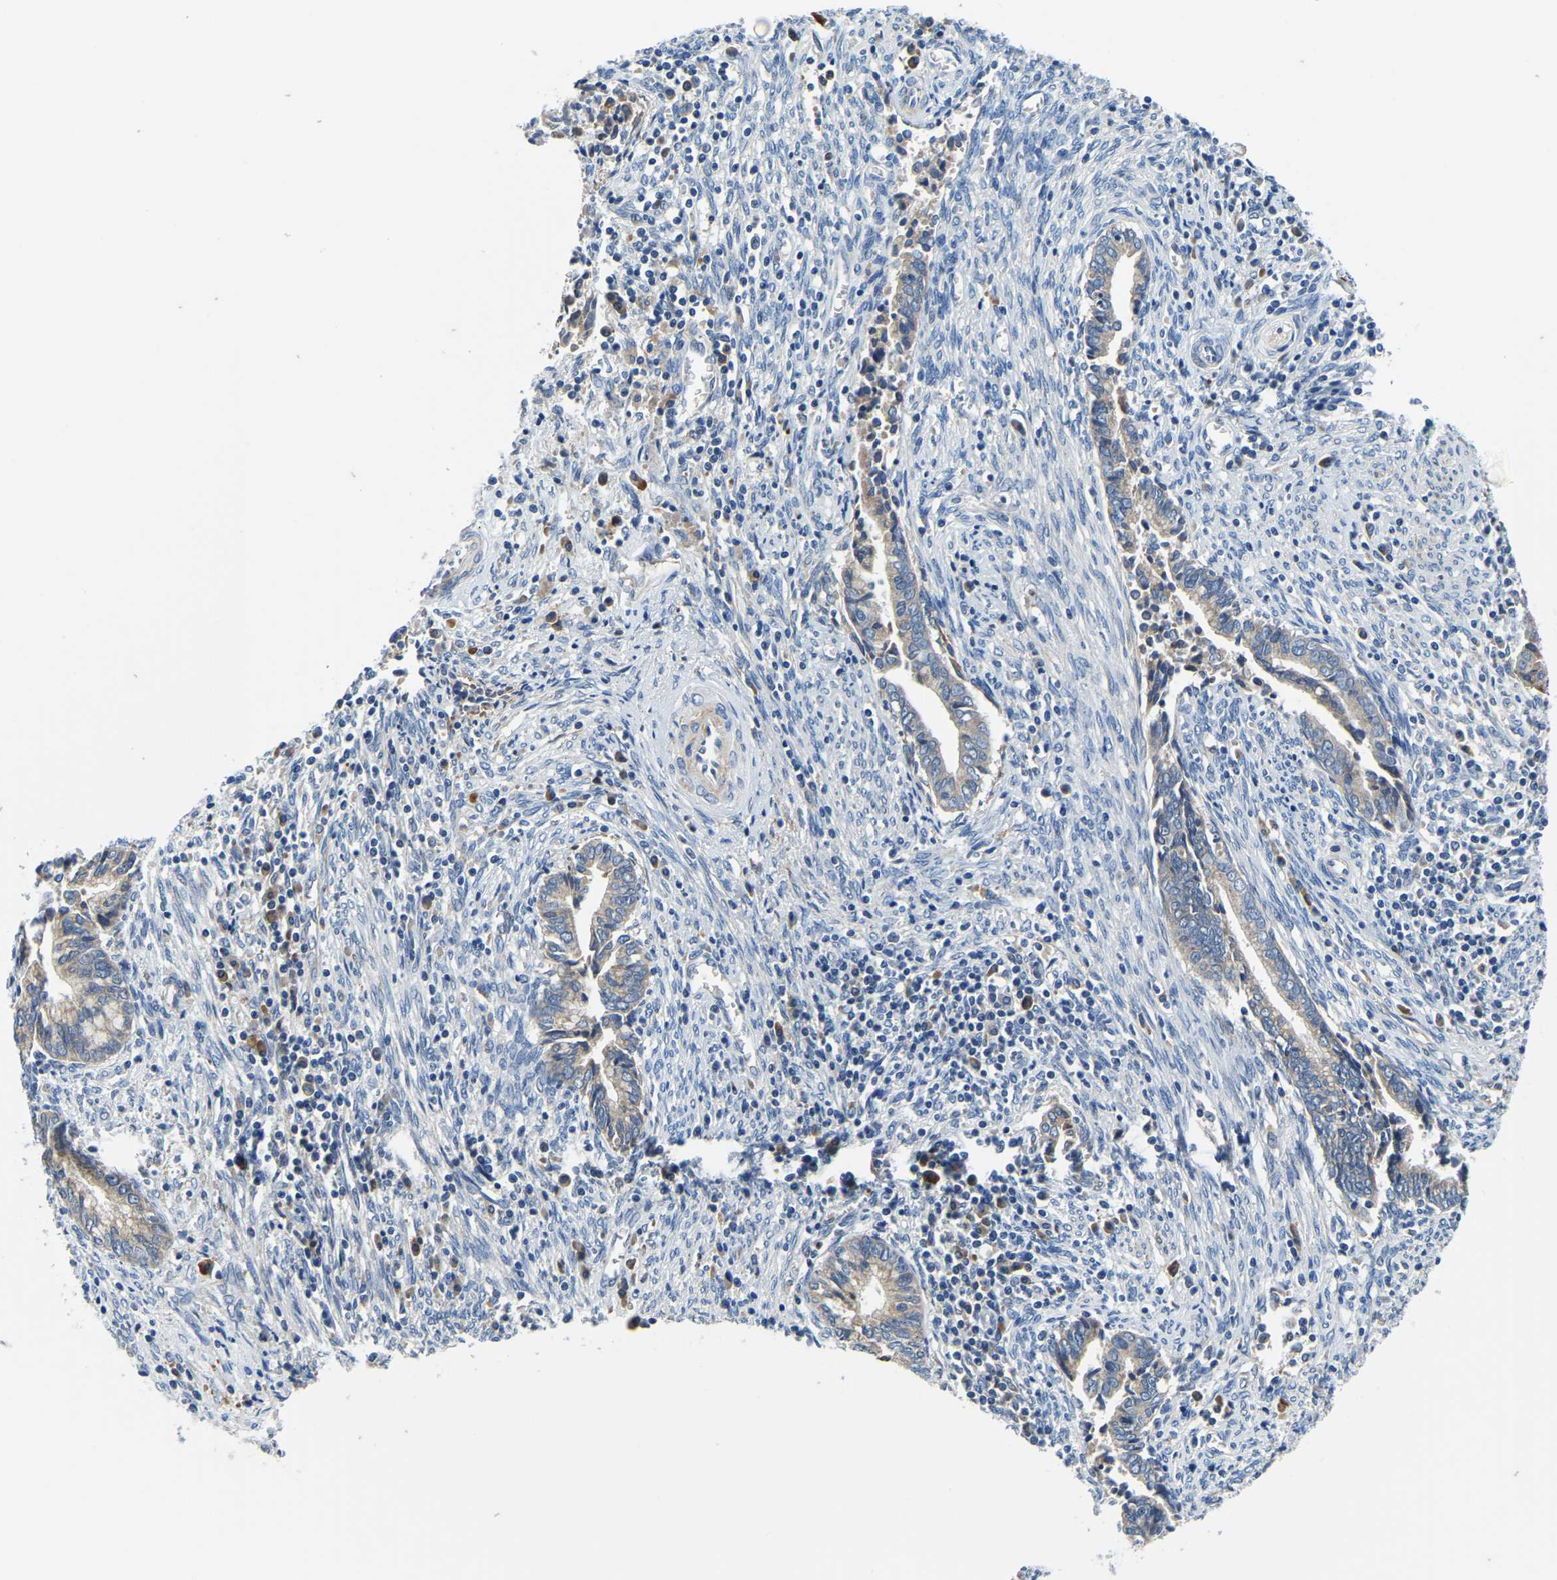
{"staining": {"intensity": "weak", "quantity": ">75%", "location": "cytoplasmic/membranous"}, "tissue": "cervical cancer", "cell_type": "Tumor cells", "image_type": "cancer", "snomed": [{"axis": "morphology", "description": "Adenocarcinoma, NOS"}, {"axis": "topography", "description": "Cervix"}], "caption": "DAB immunohistochemical staining of human cervical cancer reveals weak cytoplasmic/membranous protein expression in approximately >75% of tumor cells.", "gene": "LIAS", "patient": {"sex": "female", "age": 44}}